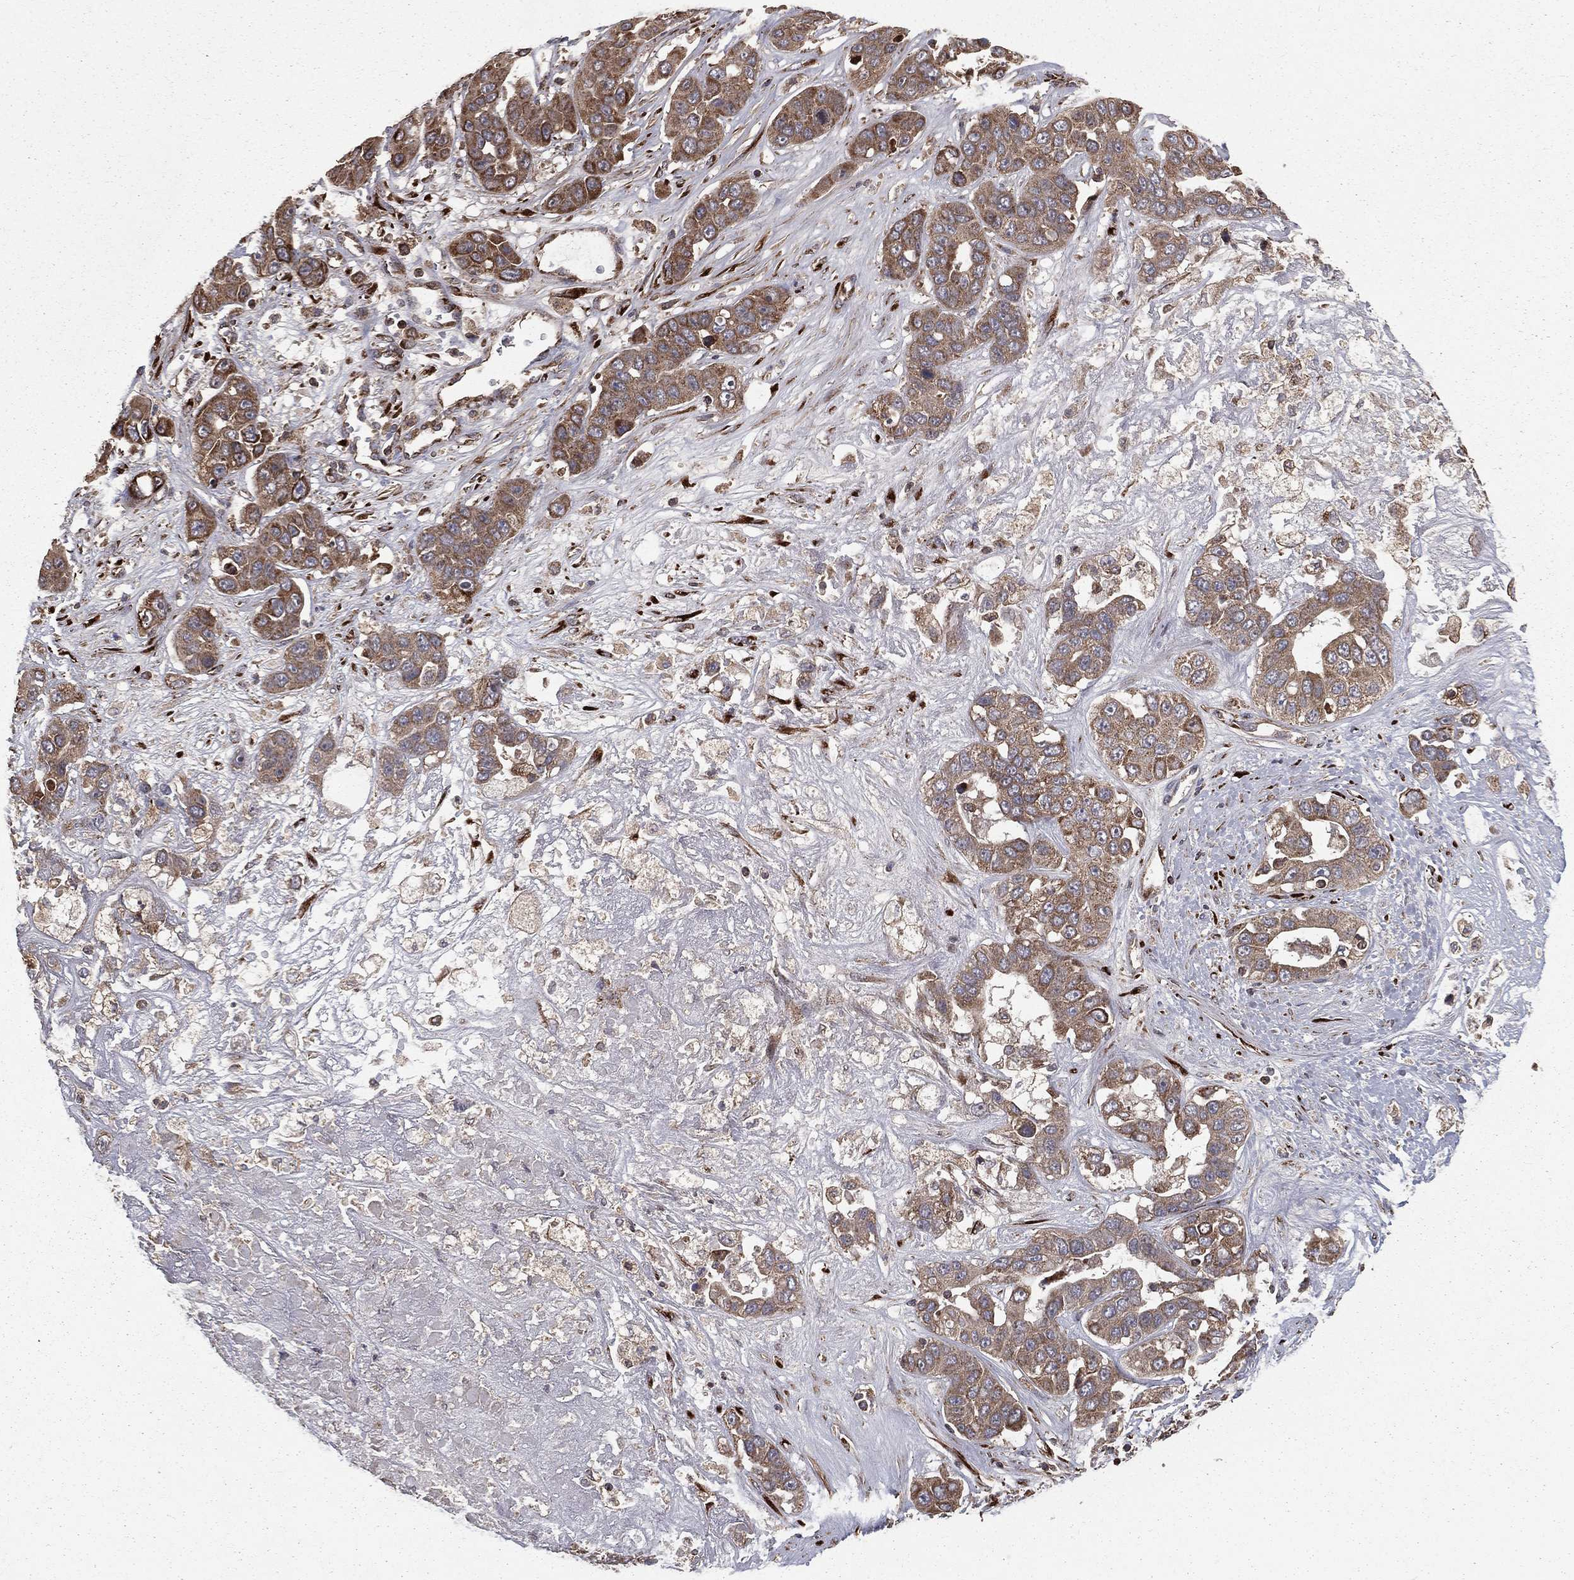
{"staining": {"intensity": "moderate", "quantity": ">75%", "location": "cytoplasmic/membranous"}, "tissue": "liver cancer", "cell_type": "Tumor cells", "image_type": "cancer", "snomed": [{"axis": "morphology", "description": "Cholangiocarcinoma"}, {"axis": "topography", "description": "Liver"}], "caption": "DAB (3,3'-diaminobenzidine) immunohistochemical staining of liver cancer (cholangiocarcinoma) demonstrates moderate cytoplasmic/membranous protein staining in approximately >75% of tumor cells.", "gene": "OLFML1", "patient": {"sex": "female", "age": 52}}